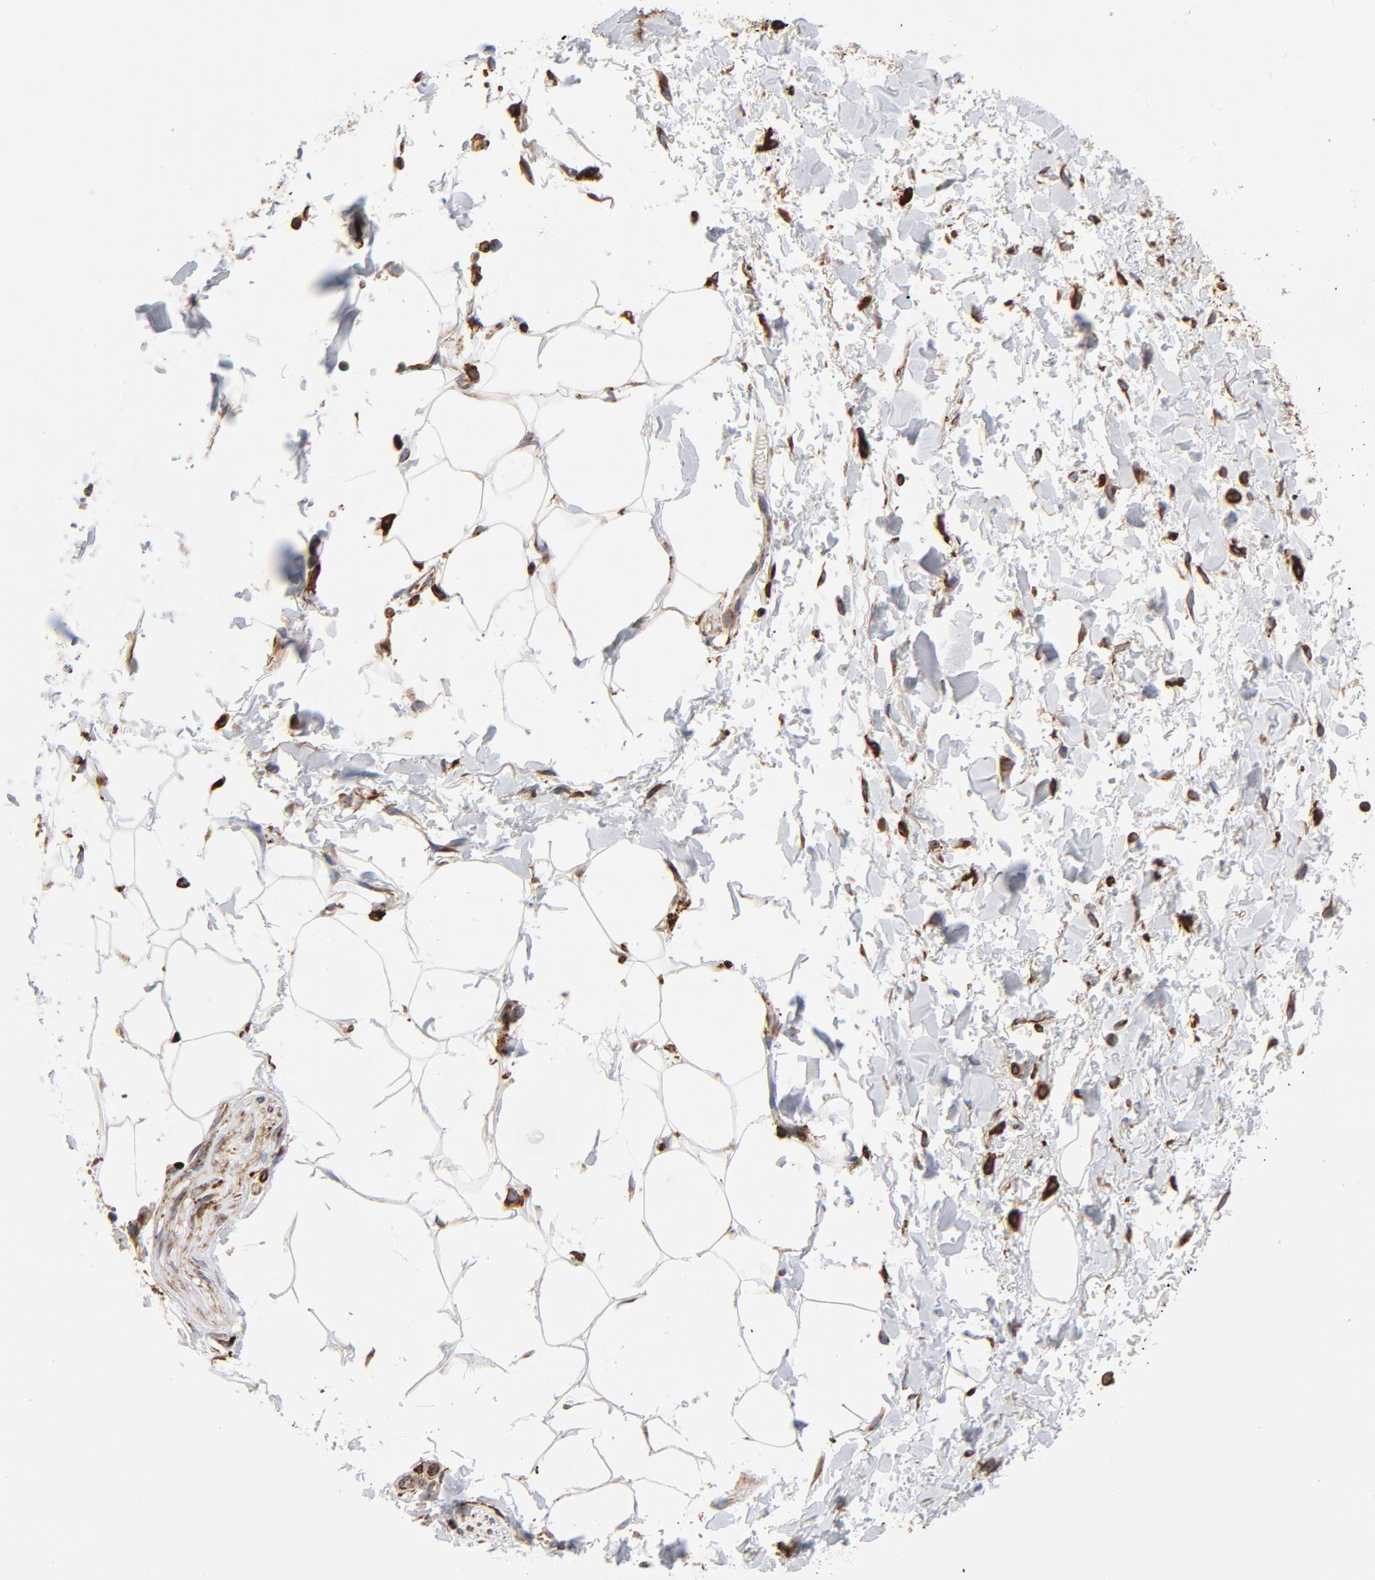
{"staining": {"intensity": "strong", "quantity": ">75%", "location": "cytoplasmic/membranous"}, "tissue": "adipose tissue", "cell_type": "Adipocytes", "image_type": "normal", "snomed": [{"axis": "morphology", "description": "Normal tissue, NOS"}, {"axis": "topography", "description": "Soft tissue"}, {"axis": "topography", "description": "Peripheral nerve tissue"}], "caption": "Benign adipose tissue demonstrates strong cytoplasmic/membranous expression in about >75% of adipocytes.", "gene": "CANX", "patient": {"sex": "female", "age": 71}}